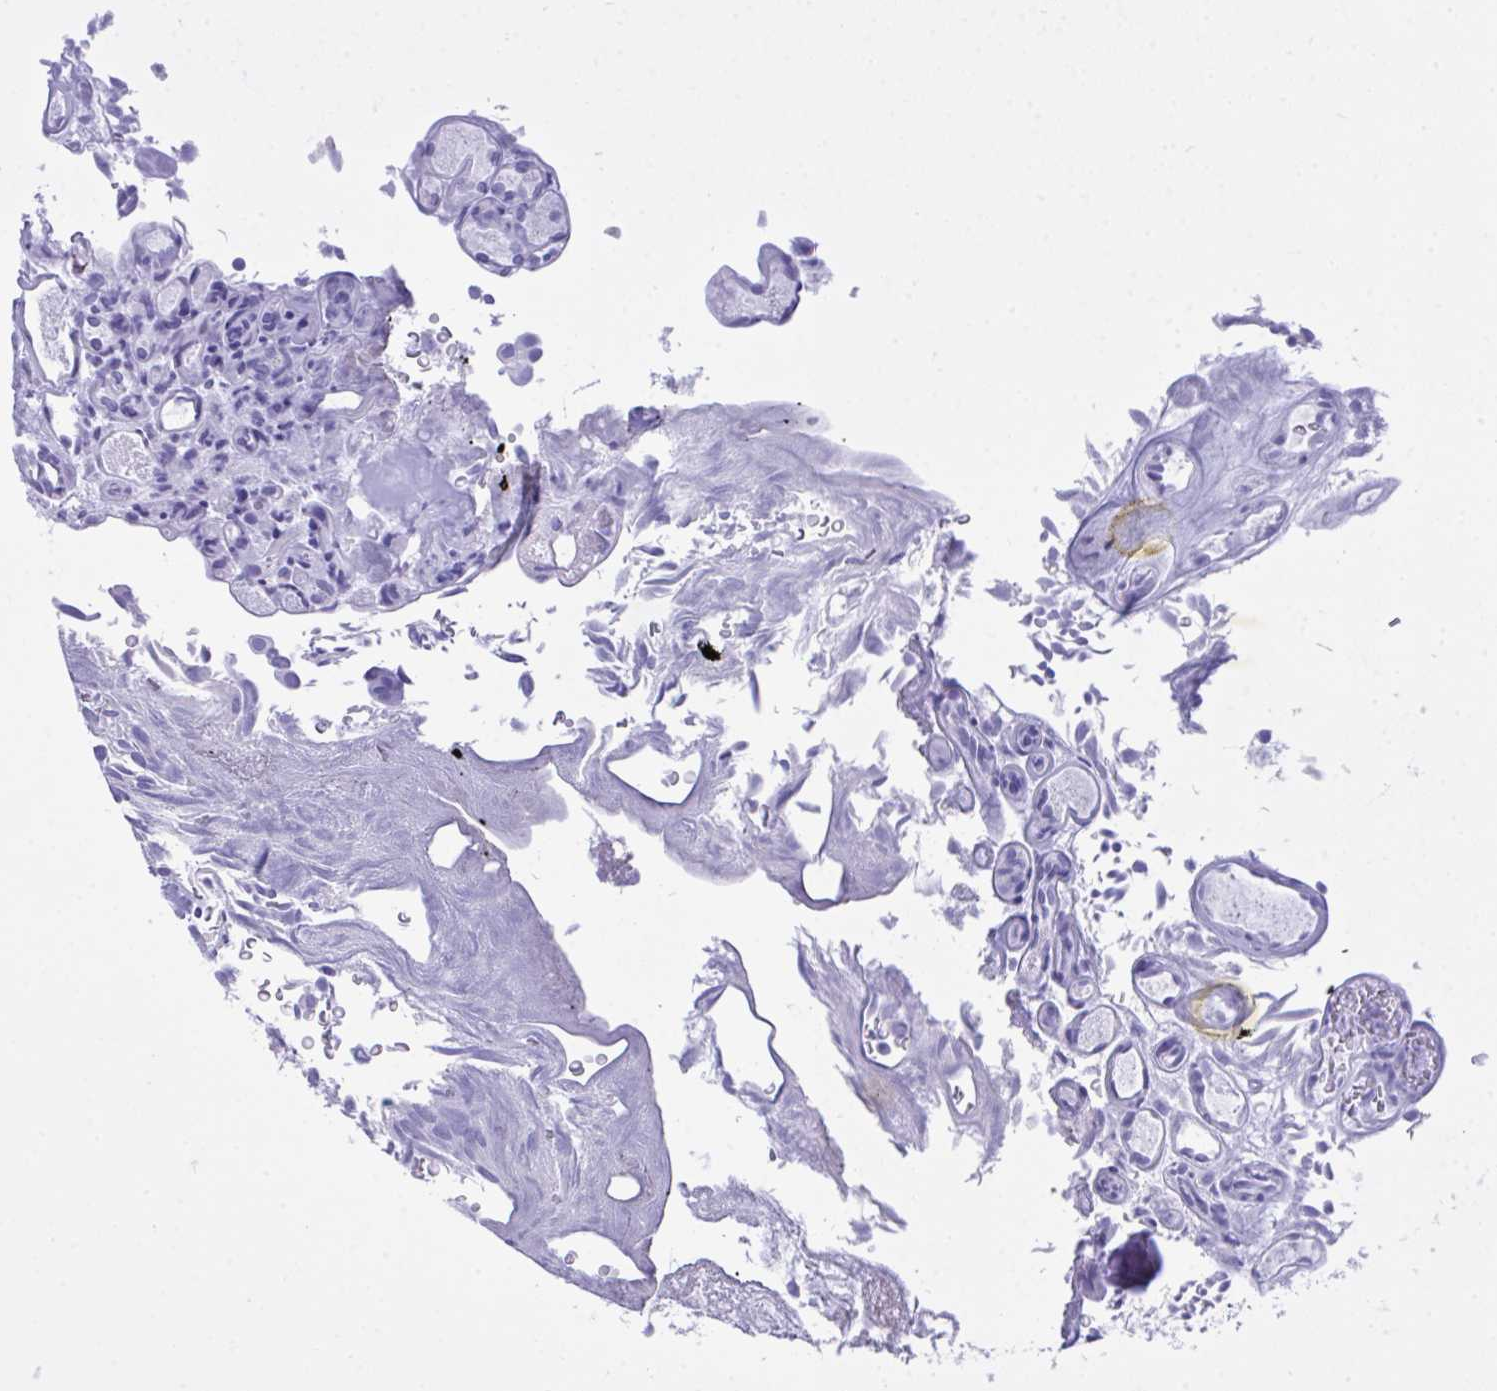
{"staining": {"intensity": "negative", "quantity": "none", "location": "none"}, "tissue": "urothelial cancer", "cell_type": "Tumor cells", "image_type": "cancer", "snomed": [{"axis": "morphology", "description": "Urothelial carcinoma, Low grade"}, {"axis": "topography", "description": "Urinary bladder"}], "caption": "Tumor cells are negative for protein expression in human urothelial carcinoma (low-grade).", "gene": "BEX5", "patient": {"sex": "male", "age": 78}}